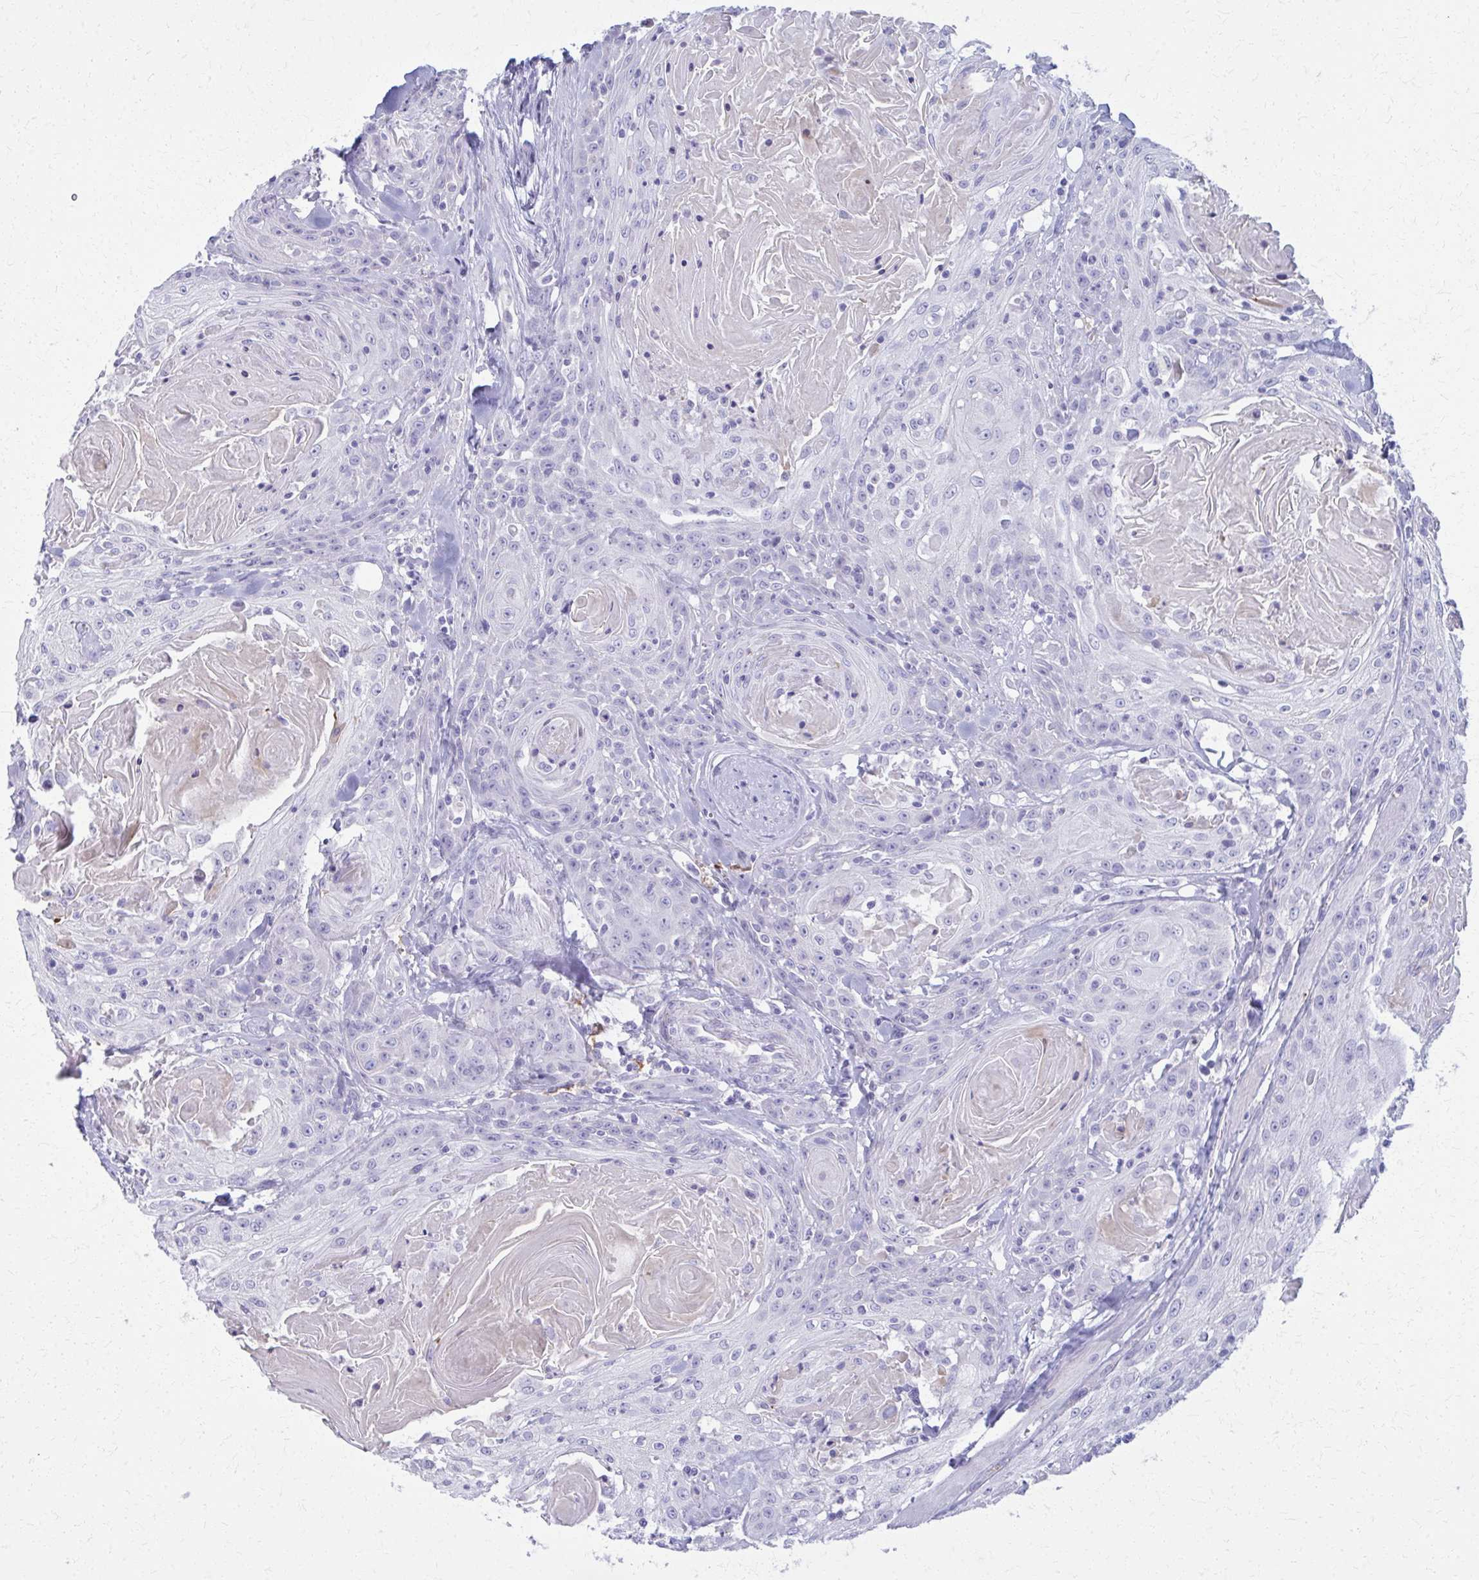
{"staining": {"intensity": "negative", "quantity": "none", "location": "none"}, "tissue": "head and neck cancer", "cell_type": "Tumor cells", "image_type": "cancer", "snomed": [{"axis": "morphology", "description": "Squamous cell carcinoma, NOS"}, {"axis": "topography", "description": "Head-Neck"}], "caption": "Immunohistochemistry of human head and neck cancer (squamous cell carcinoma) reveals no staining in tumor cells. Brightfield microscopy of immunohistochemistry stained with DAB (3,3'-diaminobenzidine) (brown) and hematoxylin (blue), captured at high magnification.", "gene": "OR4M1", "patient": {"sex": "female", "age": 84}}